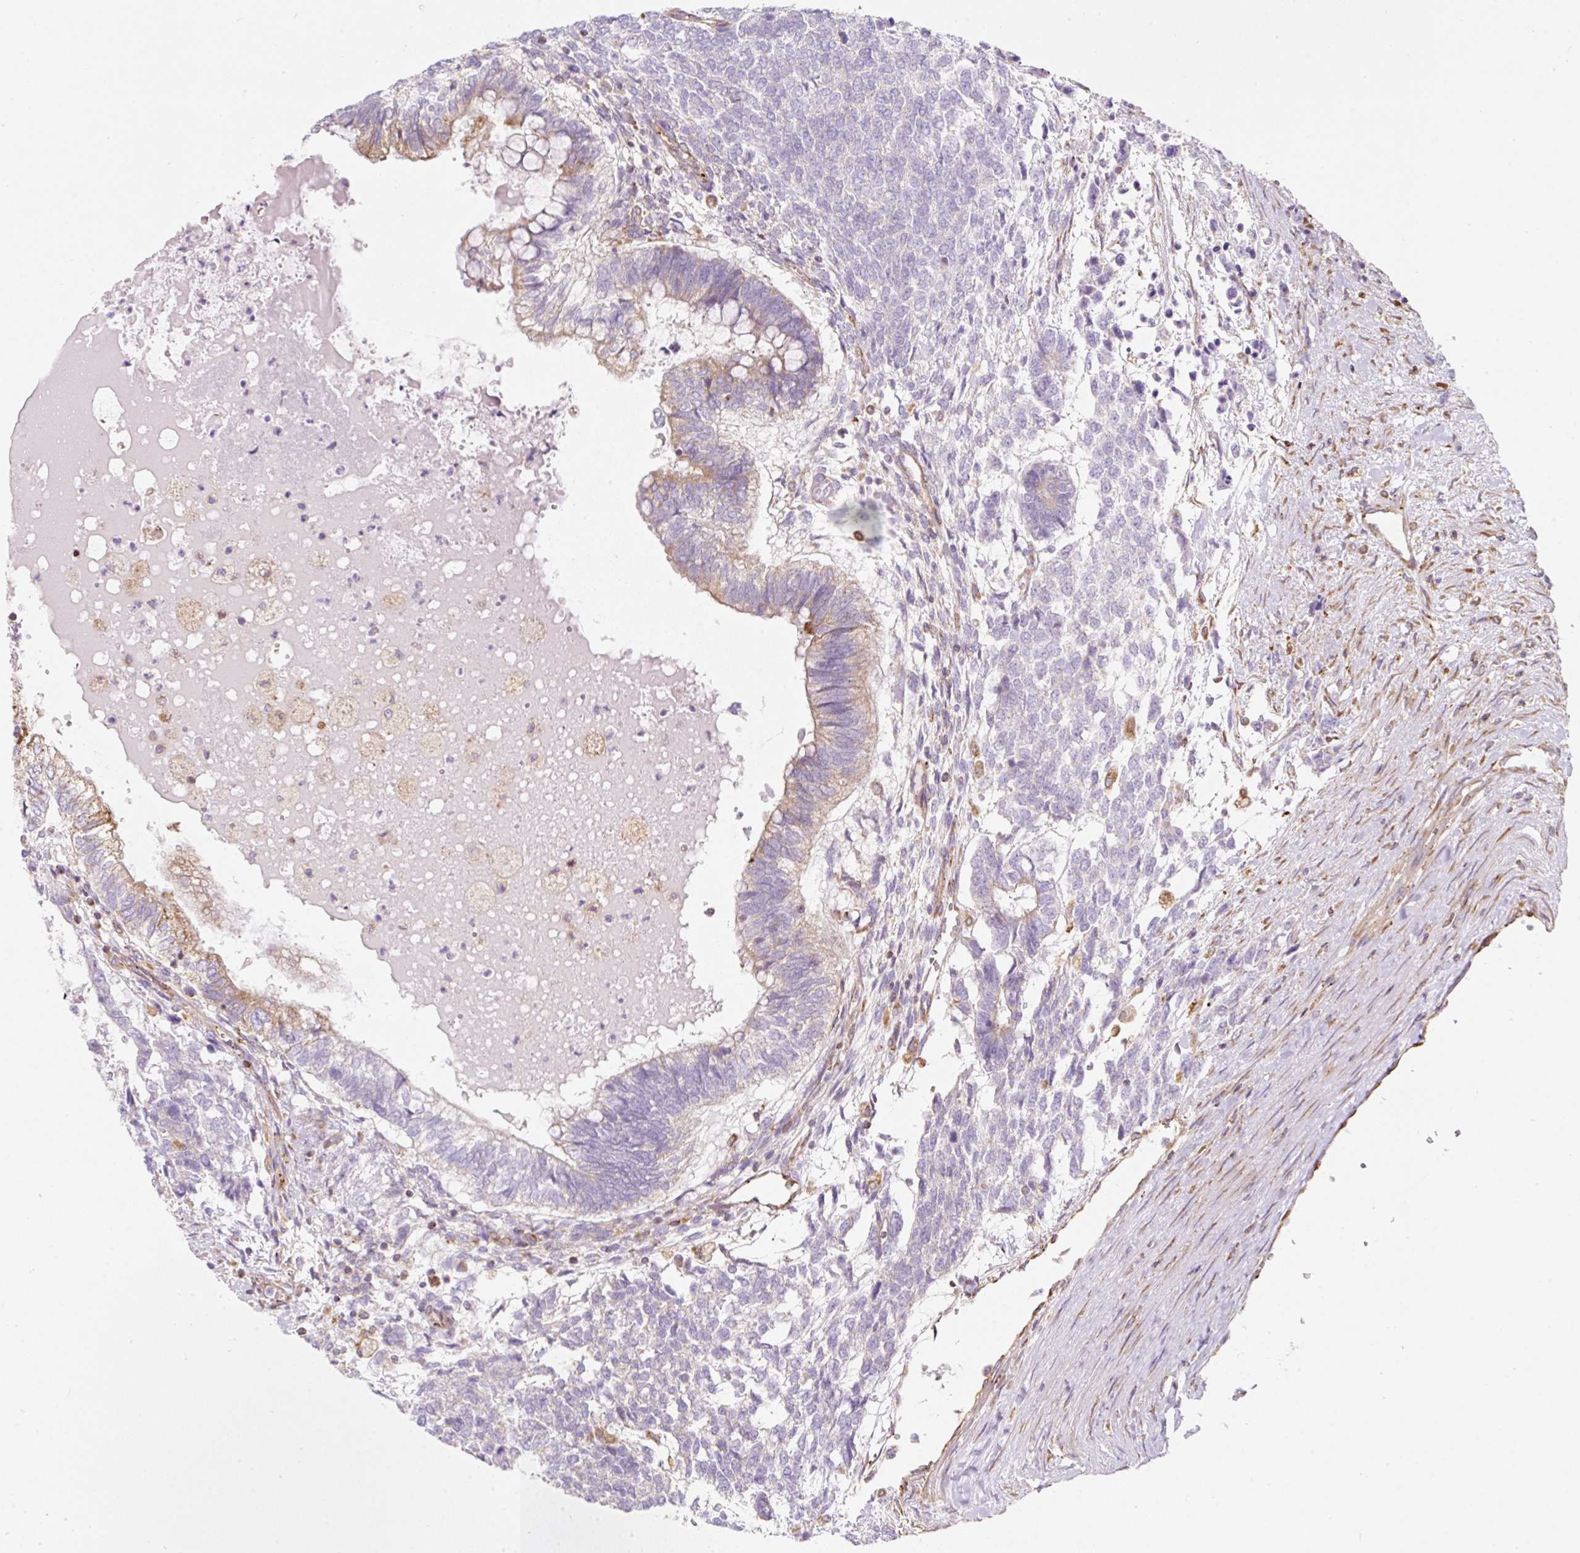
{"staining": {"intensity": "moderate", "quantity": "<25%", "location": "cytoplasmic/membranous"}, "tissue": "testis cancer", "cell_type": "Tumor cells", "image_type": "cancer", "snomed": [{"axis": "morphology", "description": "Carcinoma, Embryonal, NOS"}, {"axis": "topography", "description": "Testis"}], "caption": "Protein analysis of testis cancer tissue shows moderate cytoplasmic/membranous positivity in about <25% of tumor cells.", "gene": "ERAP2", "patient": {"sex": "male", "age": 23}}